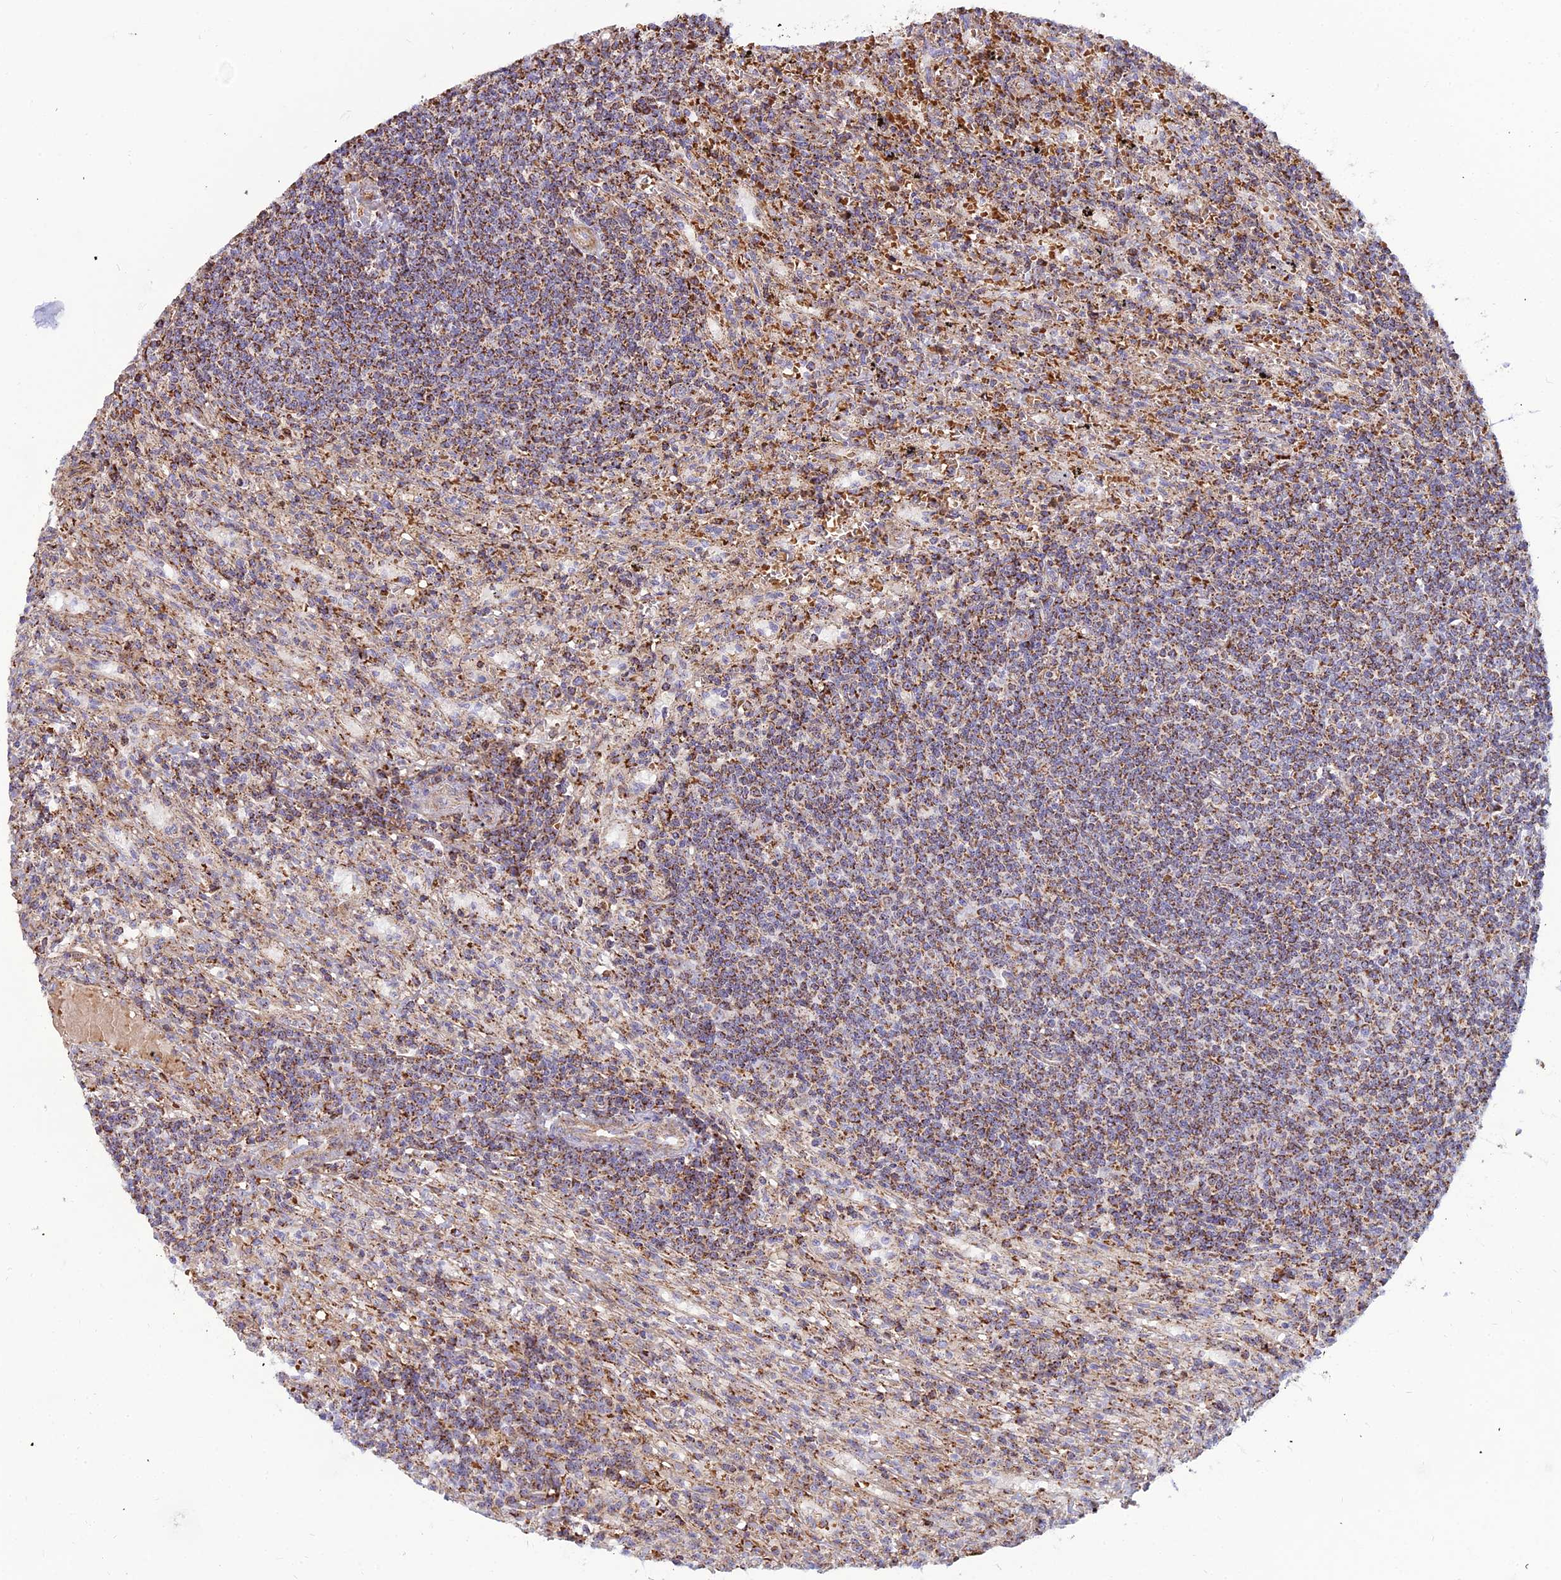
{"staining": {"intensity": "strong", "quantity": "25%-75%", "location": "cytoplasmic/membranous"}, "tissue": "lymphoma", "cell_type": "Tumor cells", "image_type": "cancer", "snomed": [{"axis": "morphology", "description": "Malignant lymphoma, non-Hodgkin's type, Low grade"}, {"axis": "topography", "description": "Spleen"}], "caption": "IHC (DAB (3,3'-diaminobenzidine)) staining of malignant lymphoma, non-Hodgkin's type (low-grade) reveals strong cytoplasmic/membranous protein staining in approximately 25%-75% of tumor cells.", "gene": "SLC35F4", "patient": {"sex": "male", "age": 76}}